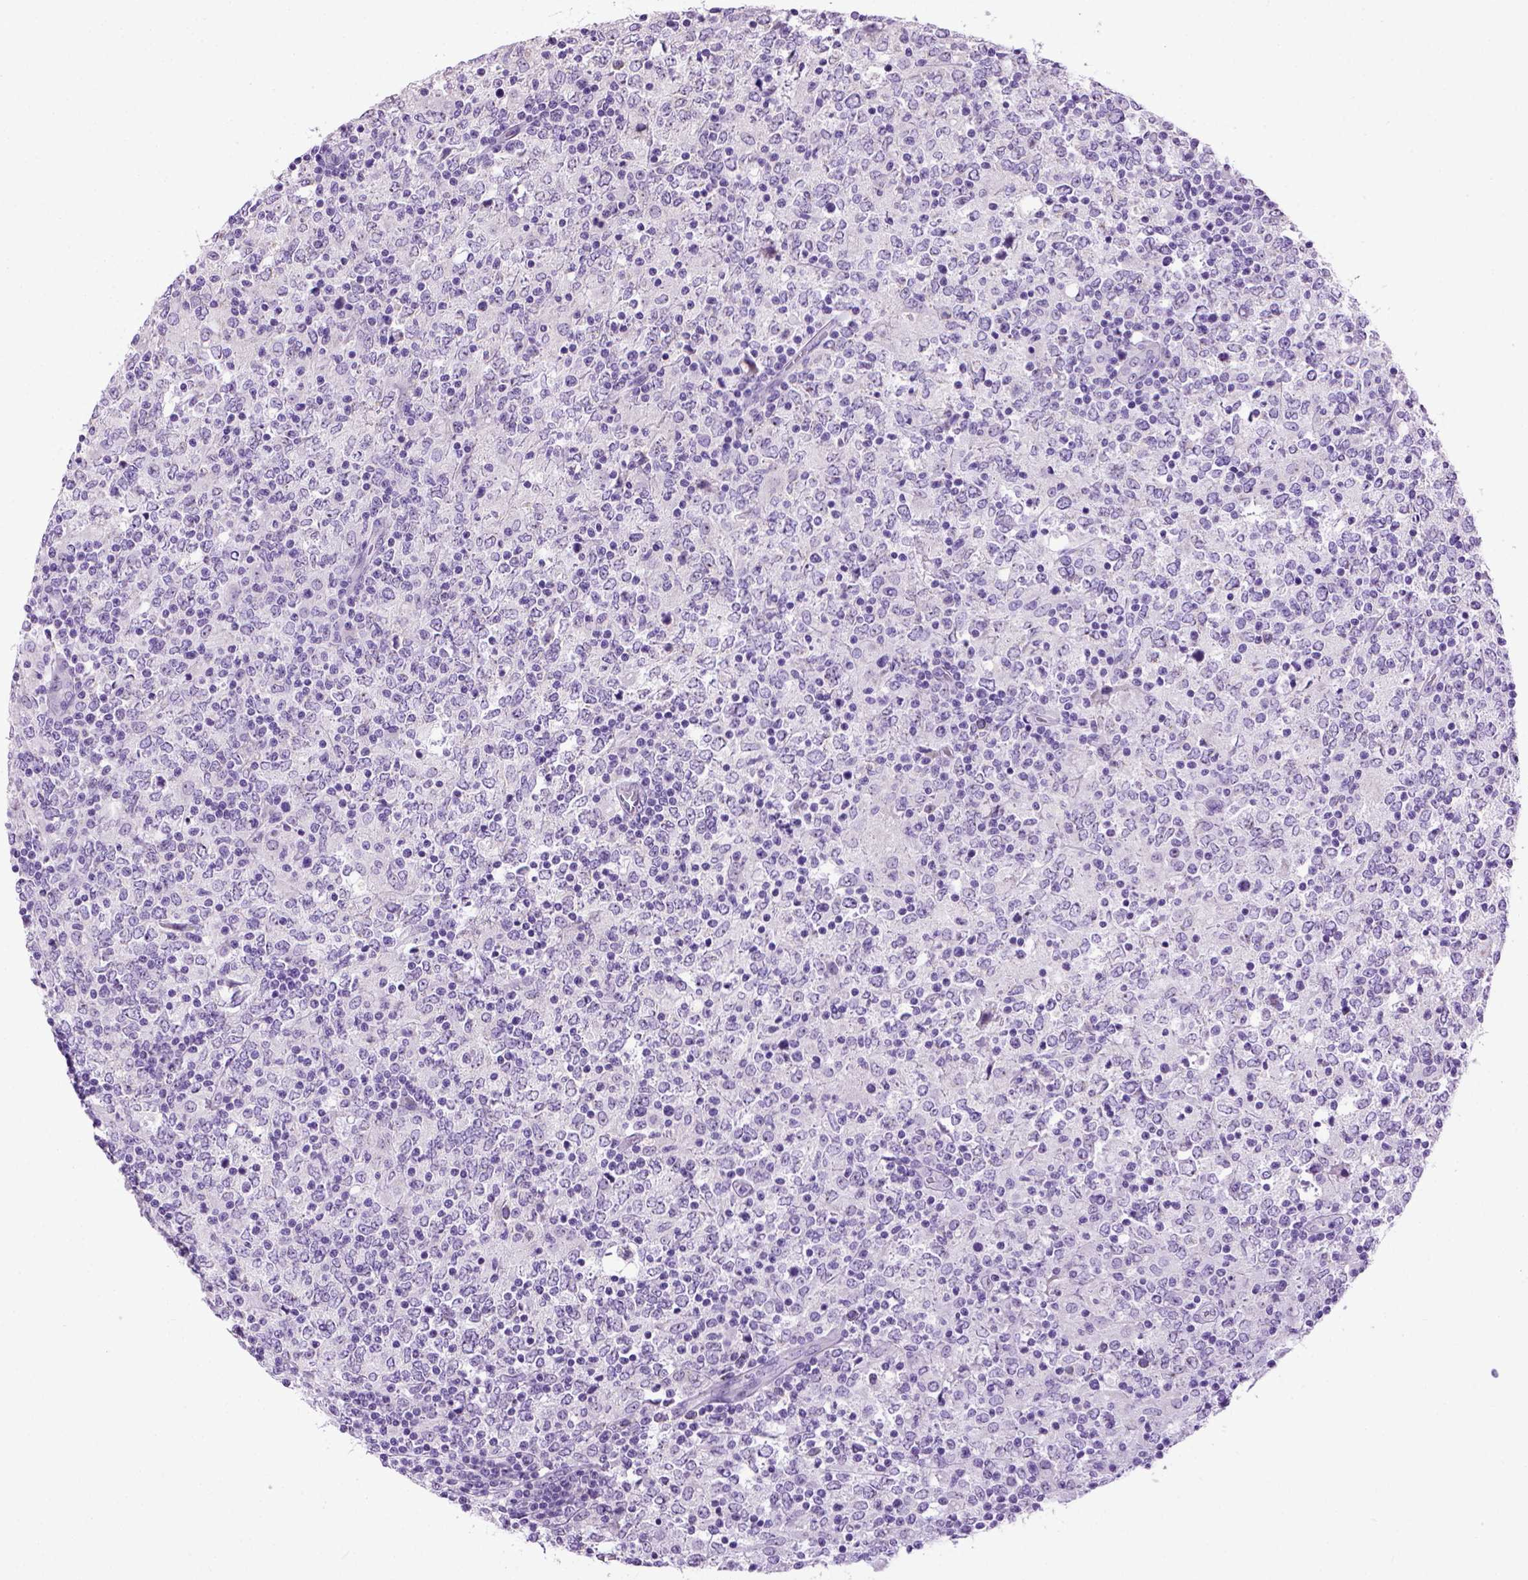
{"staining": {"intensity": "negative", "quantity": "none", "location": "none"}, "tissue": "lymphoma", "cell_type": "Tumor cells", "image_type": "cancer", "snomed": [{"axis": "morphology", "description": "Malignant lymphoma, non-Hodgkin's type, High grade"}, {"axis": "topography", "description": "Lymph node"}], "caption": "Protein analysis of lymphoma shows no significant expression in tumor cells.", "gene": "UTP4", "patient": {"sex": "female", "age": 84}}